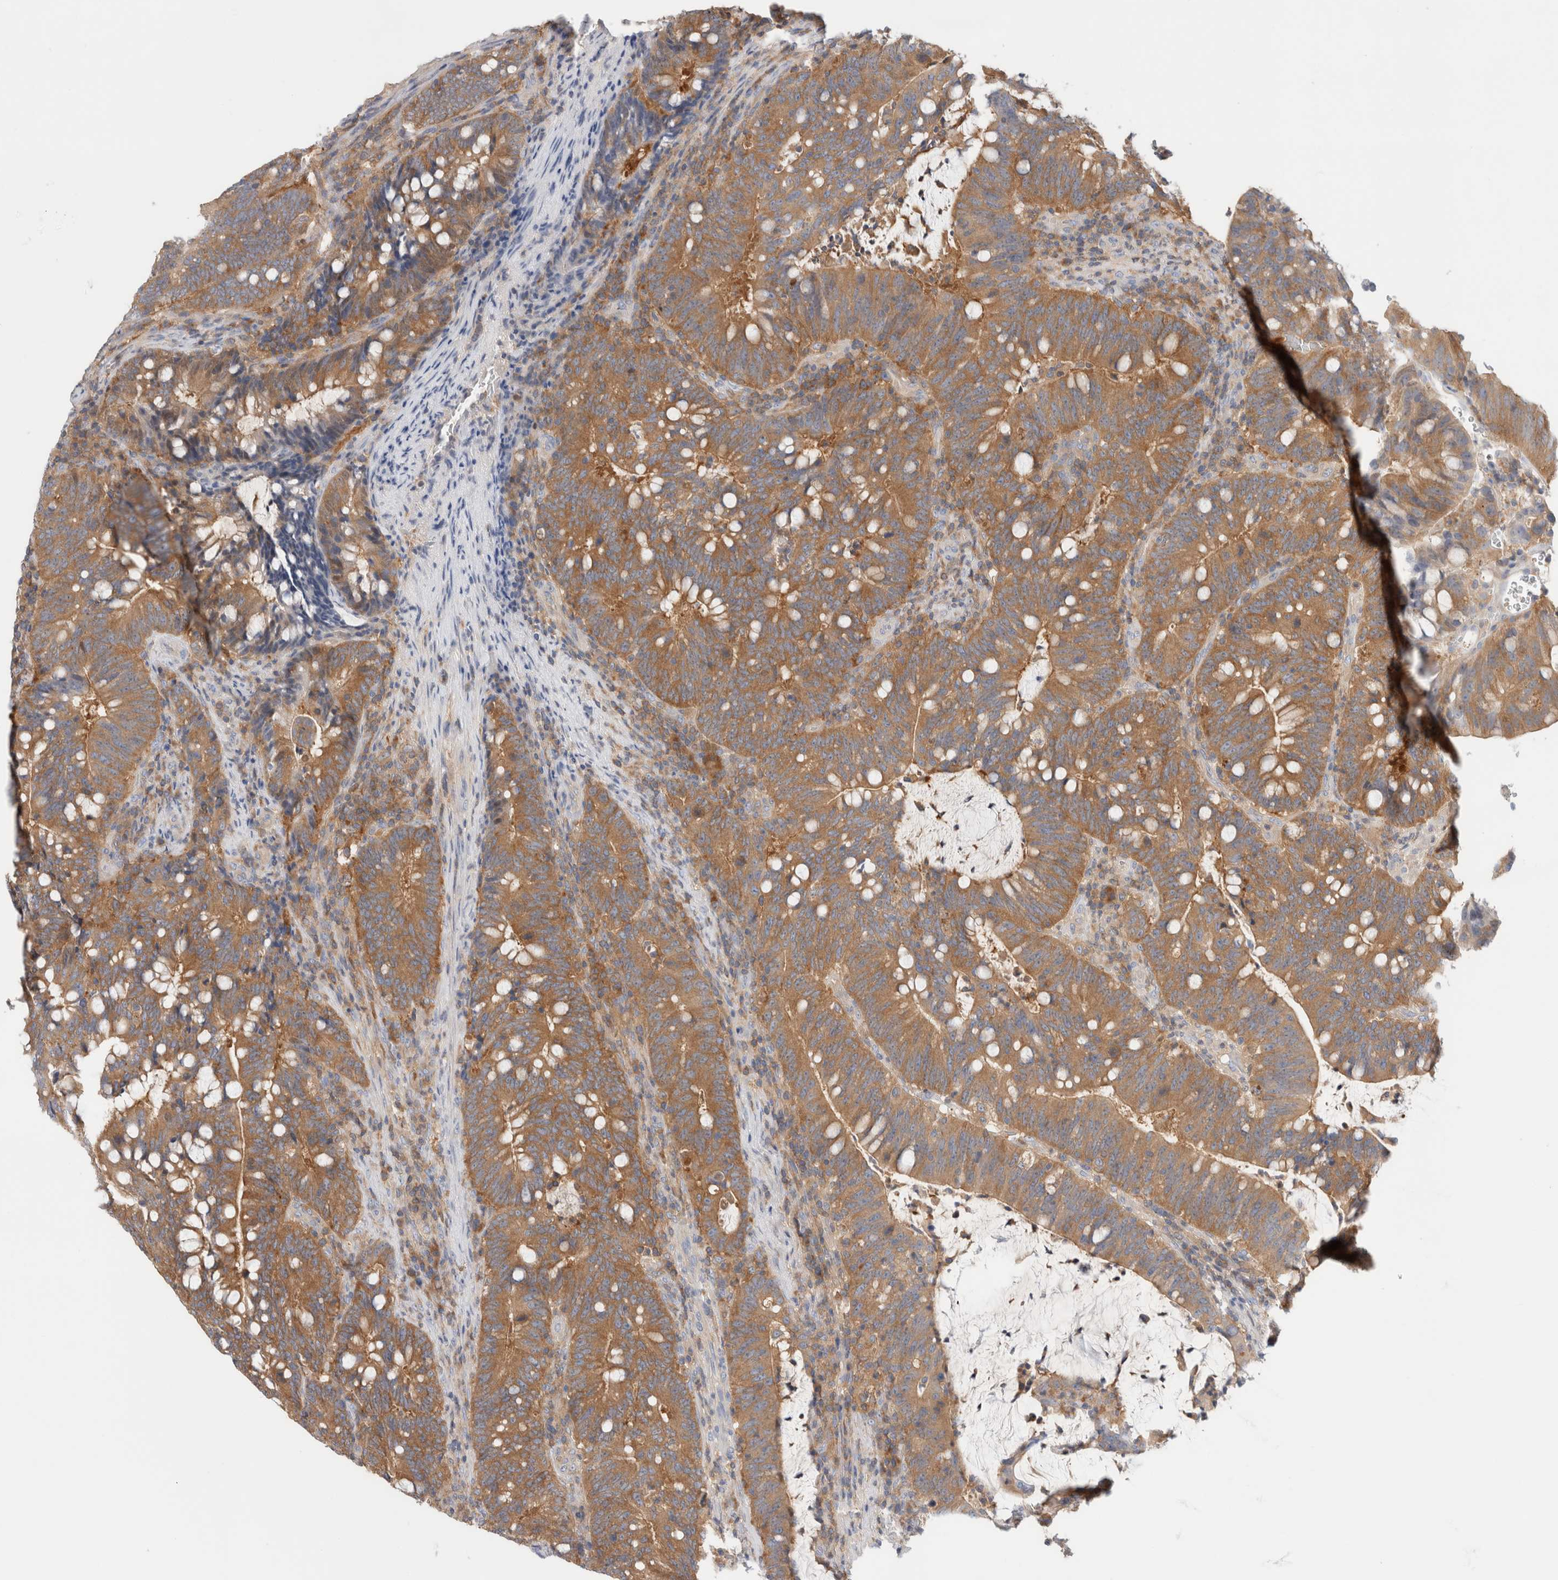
{"staining": {"intensity": "moderate", "quantity": ">75%", "location": "cytoplasmic/membranous"}, "tissue": "colorectal cancer", "cell_type": "Tumor cells", "image_type": "cancer", "snomed": [{"axis": "morphology", "description": "Adenocarcinoma, NOS"}, {"axis": "topography", "description": "Colon"}], "caption": "Moderate cytoplasmic/membranous staining is present in approximately >75% of tumor cells in colorectal cancer (adenocarcinoma).", "gene": "KLHL14", "patient": {"sex": "female", "age": 66}}